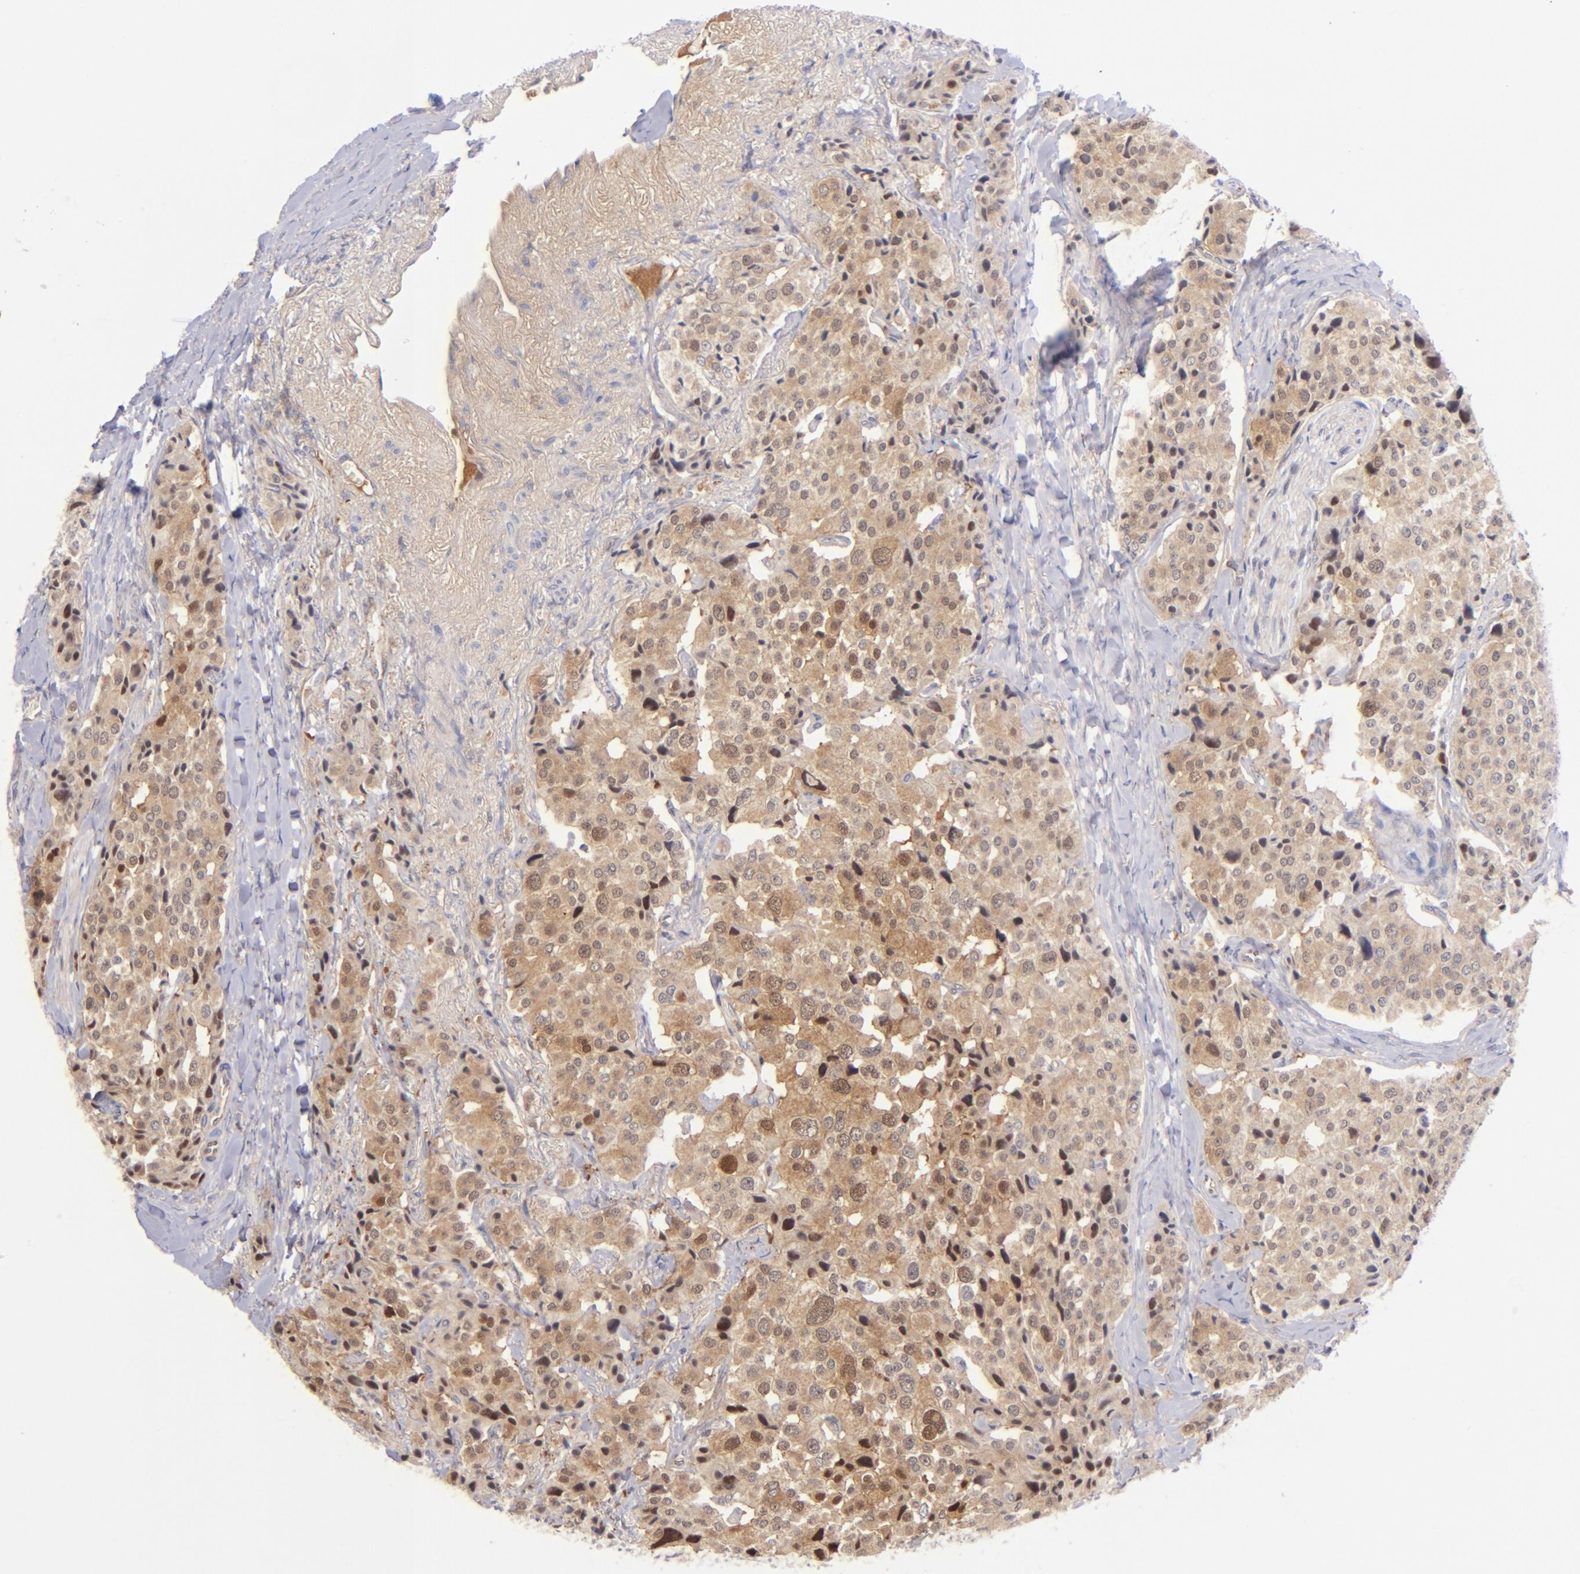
{"staining": {"intensity": "weak", "quantity": ">75%", "location": "cytoplasmic/membranous,nuclear"}, "tissue": "carcinoid", "cell_type": "Tumor cells", "image_type": "cancer", "snomed": [{"axis": "morphology", "description": "Carcinoid, malignant, NOS"}, {"axis": "topography", "description": "Colon"}], "caption": "Carcinoid tissue displays weak cytoplasmic/membranous and nuclear staining in approximately >75% of tumor cells, visualized by immunohistochemistry.", "gene": "YWHAB", "patient": {"sex": "female", "age": 61}}